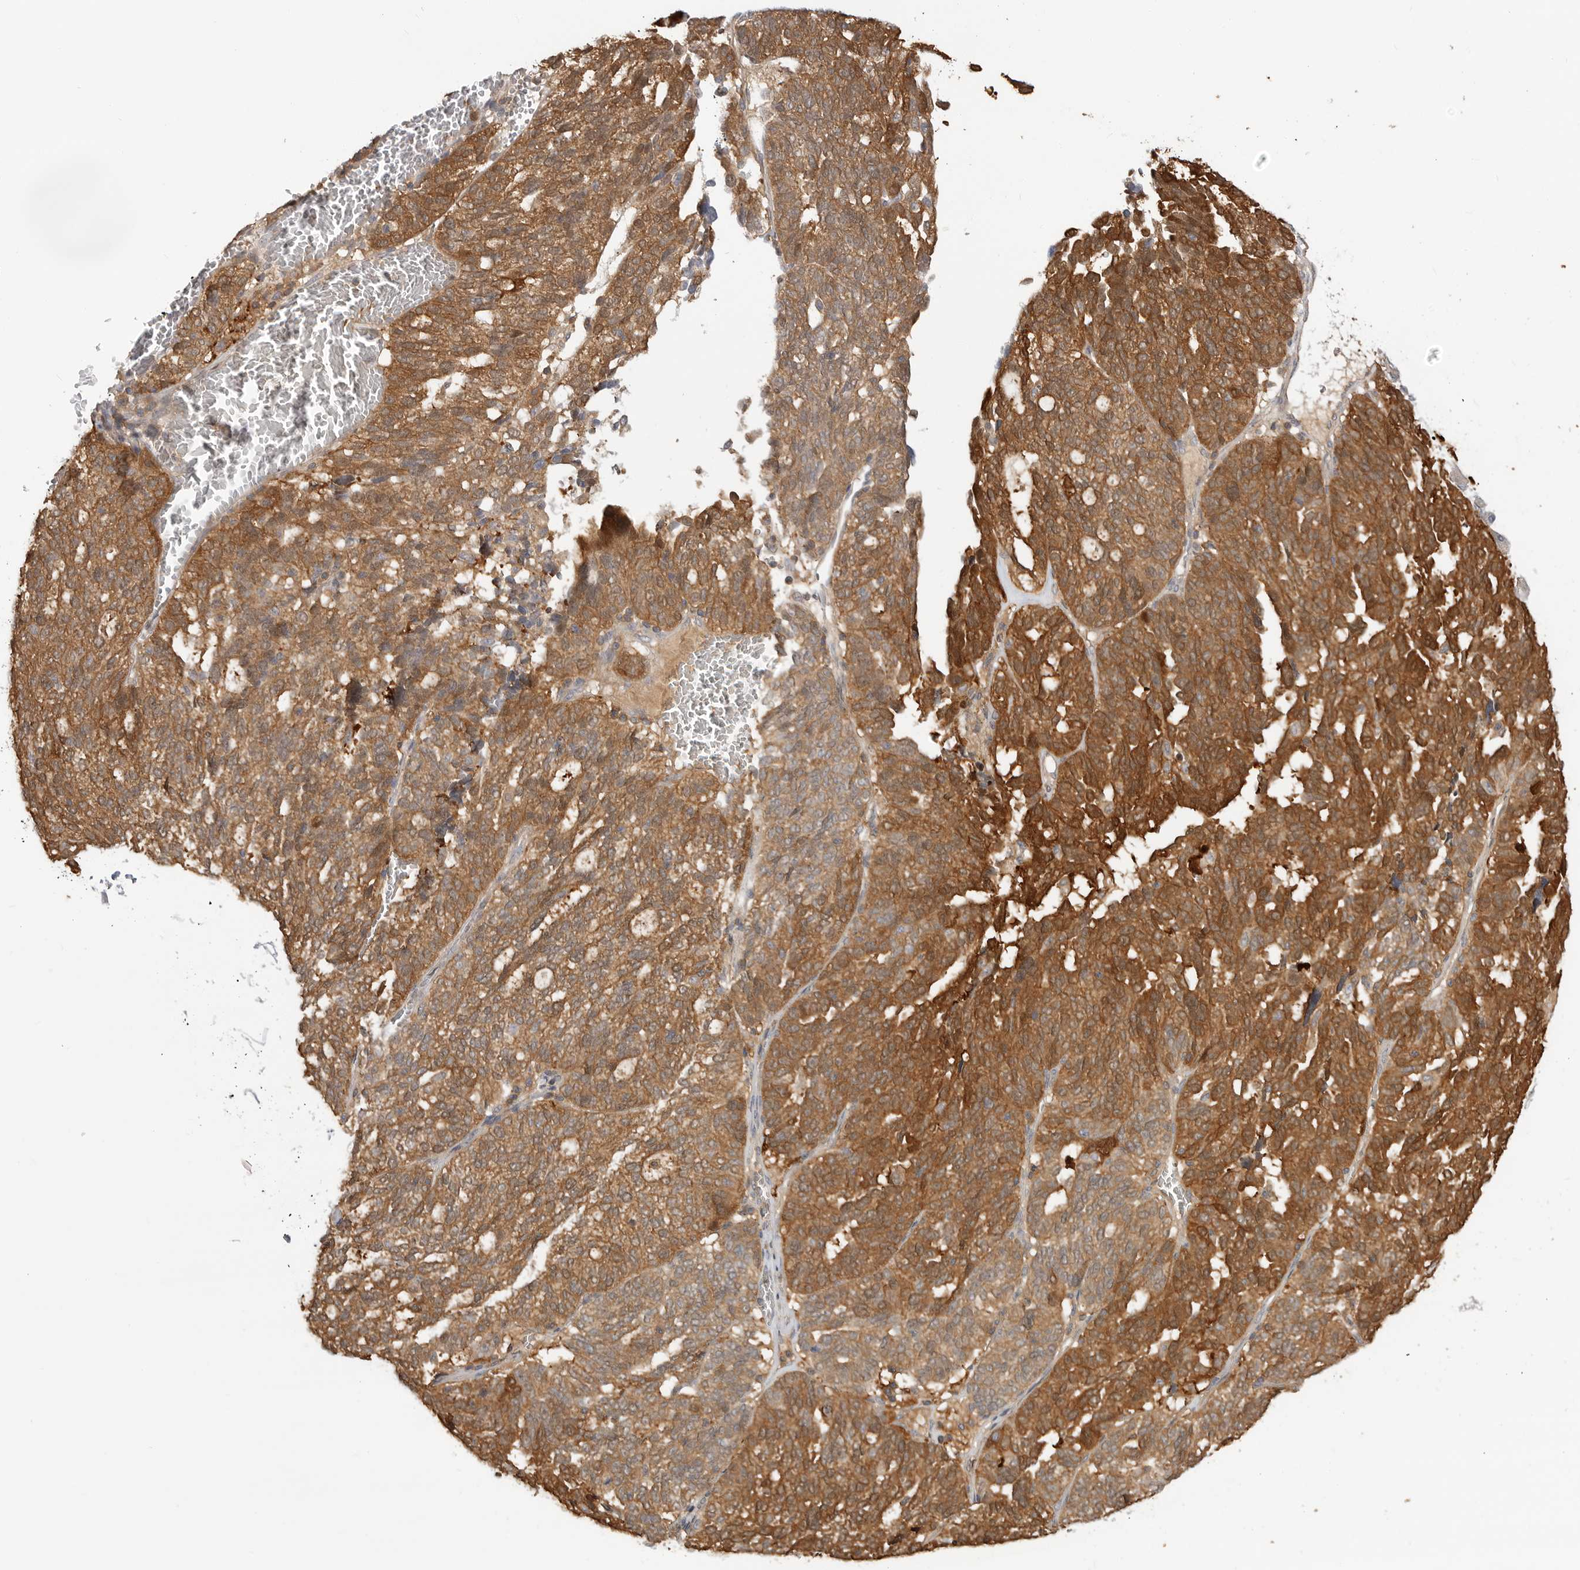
{"staining": {"intensity": "strong", "quantity": ">75%", "location": "cytoplasmic/membranous"}, "tissue": "ovarian cancer", "cell_type": "Tumor cells", "image_type": "cancer", "snomed": [{"axis": "morphology", "description": "Cystadenocarcinoma, serous, NOS"}, {"axis": "topography", "description": "Ovary"}], "caption": "Strong cytoplasmic/membranous positivity is present in about >75% of tumor cells in serous cystadenocarcinoma (ovarian). The protein of interest is stained brown, and the nuclei are stained in blue (DAB IHC with brightfield microscopy, high magnification).", "gene": "CLDN12", "patient": {"sex": "female", "age": 59}}